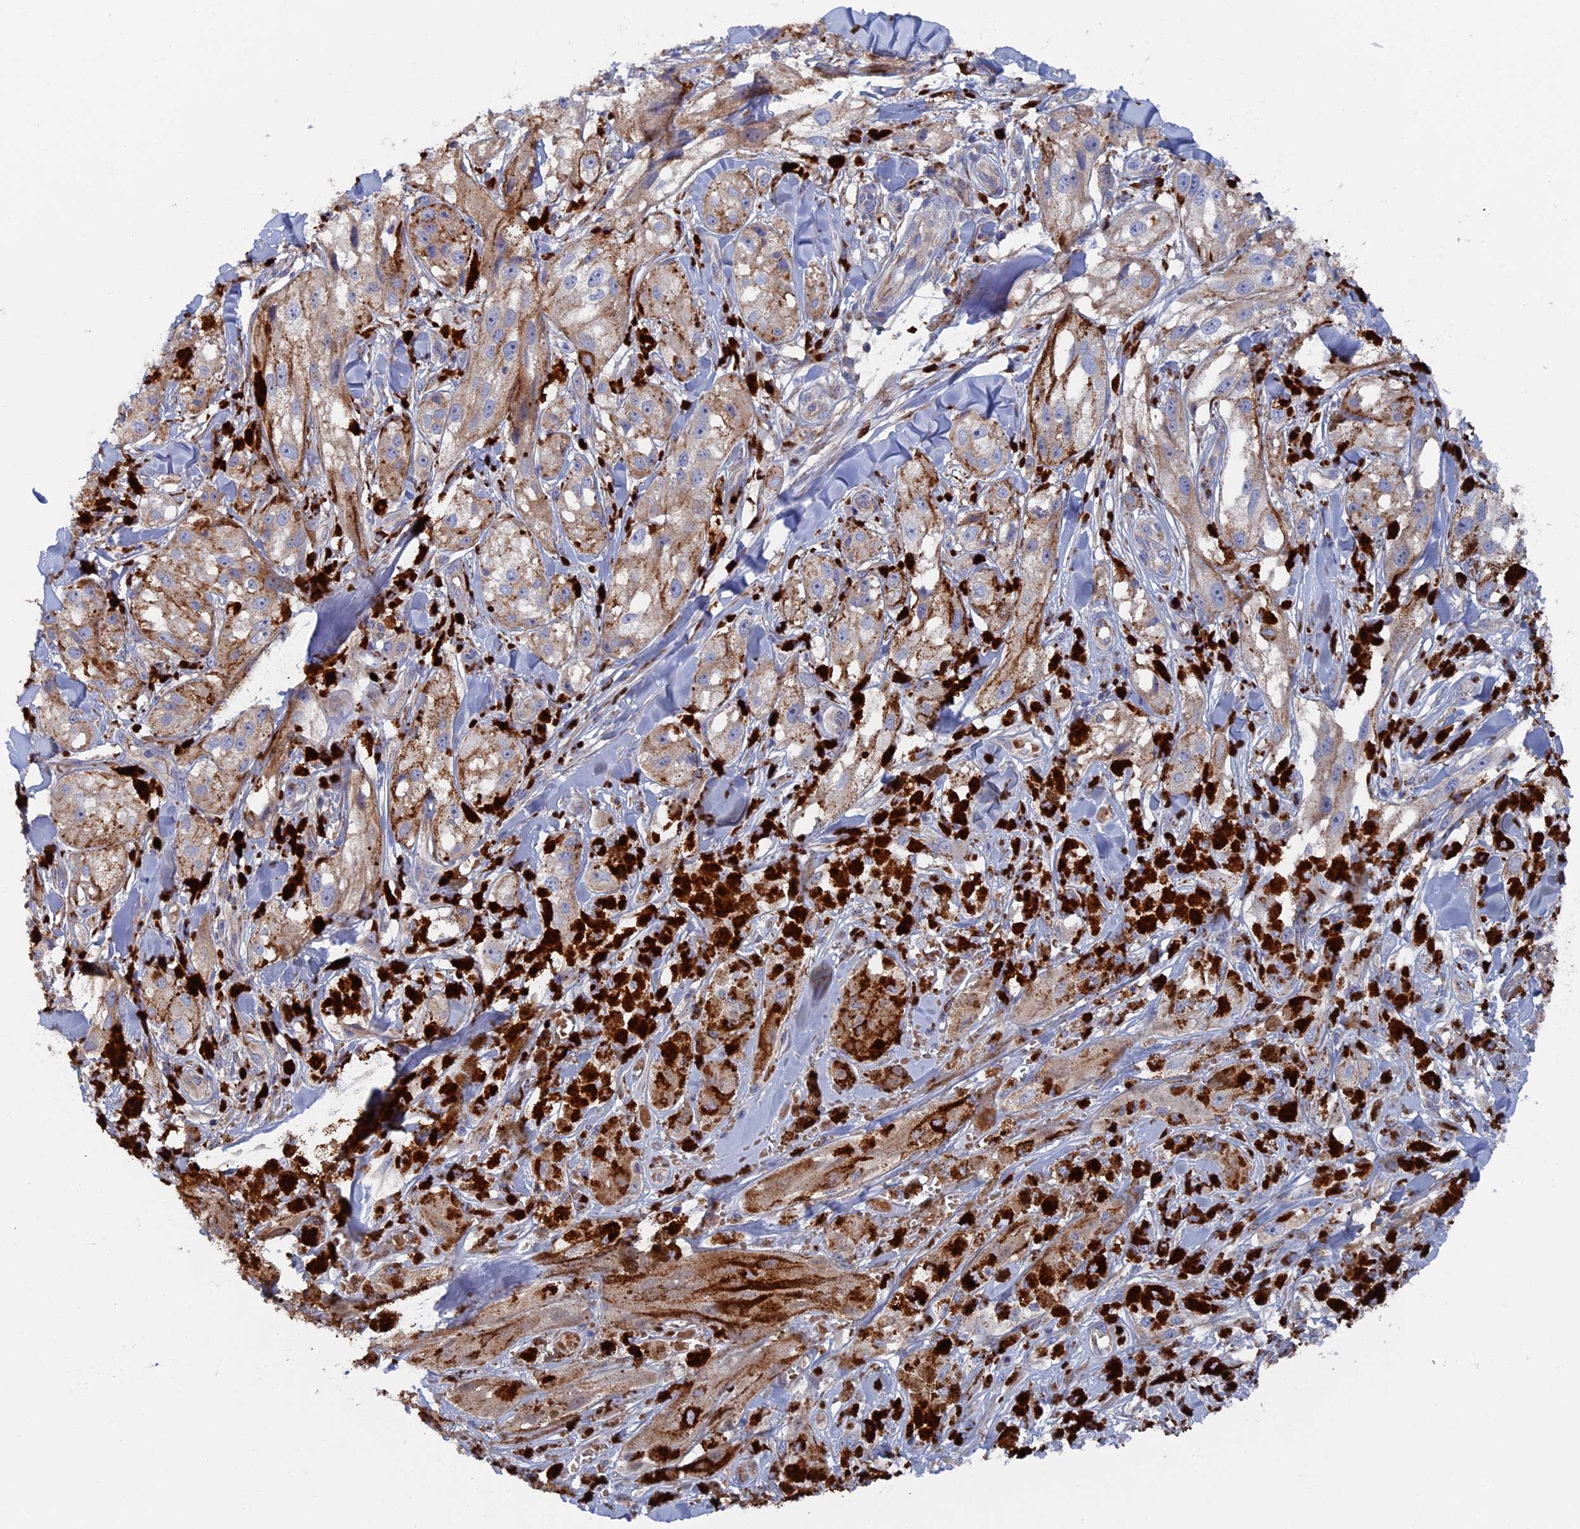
{"staining": {"intensity": "weak", "quantity": "<25%", "location": "cytoplasmic/membranous"}, "tissue": "melanoma", "cell_type": "Tumor cells", "image_type": "cancer", "snomed": [{"axis": "morphology", "description": "Malignant melanoma, NOS"}, {"axis": "topography", "description": "Skin"}], "caption": "Tumor cells are negative for protein expression in human melanoma.", "gene": "SMG9", "patient": {"sex": "male", "age": 88}}